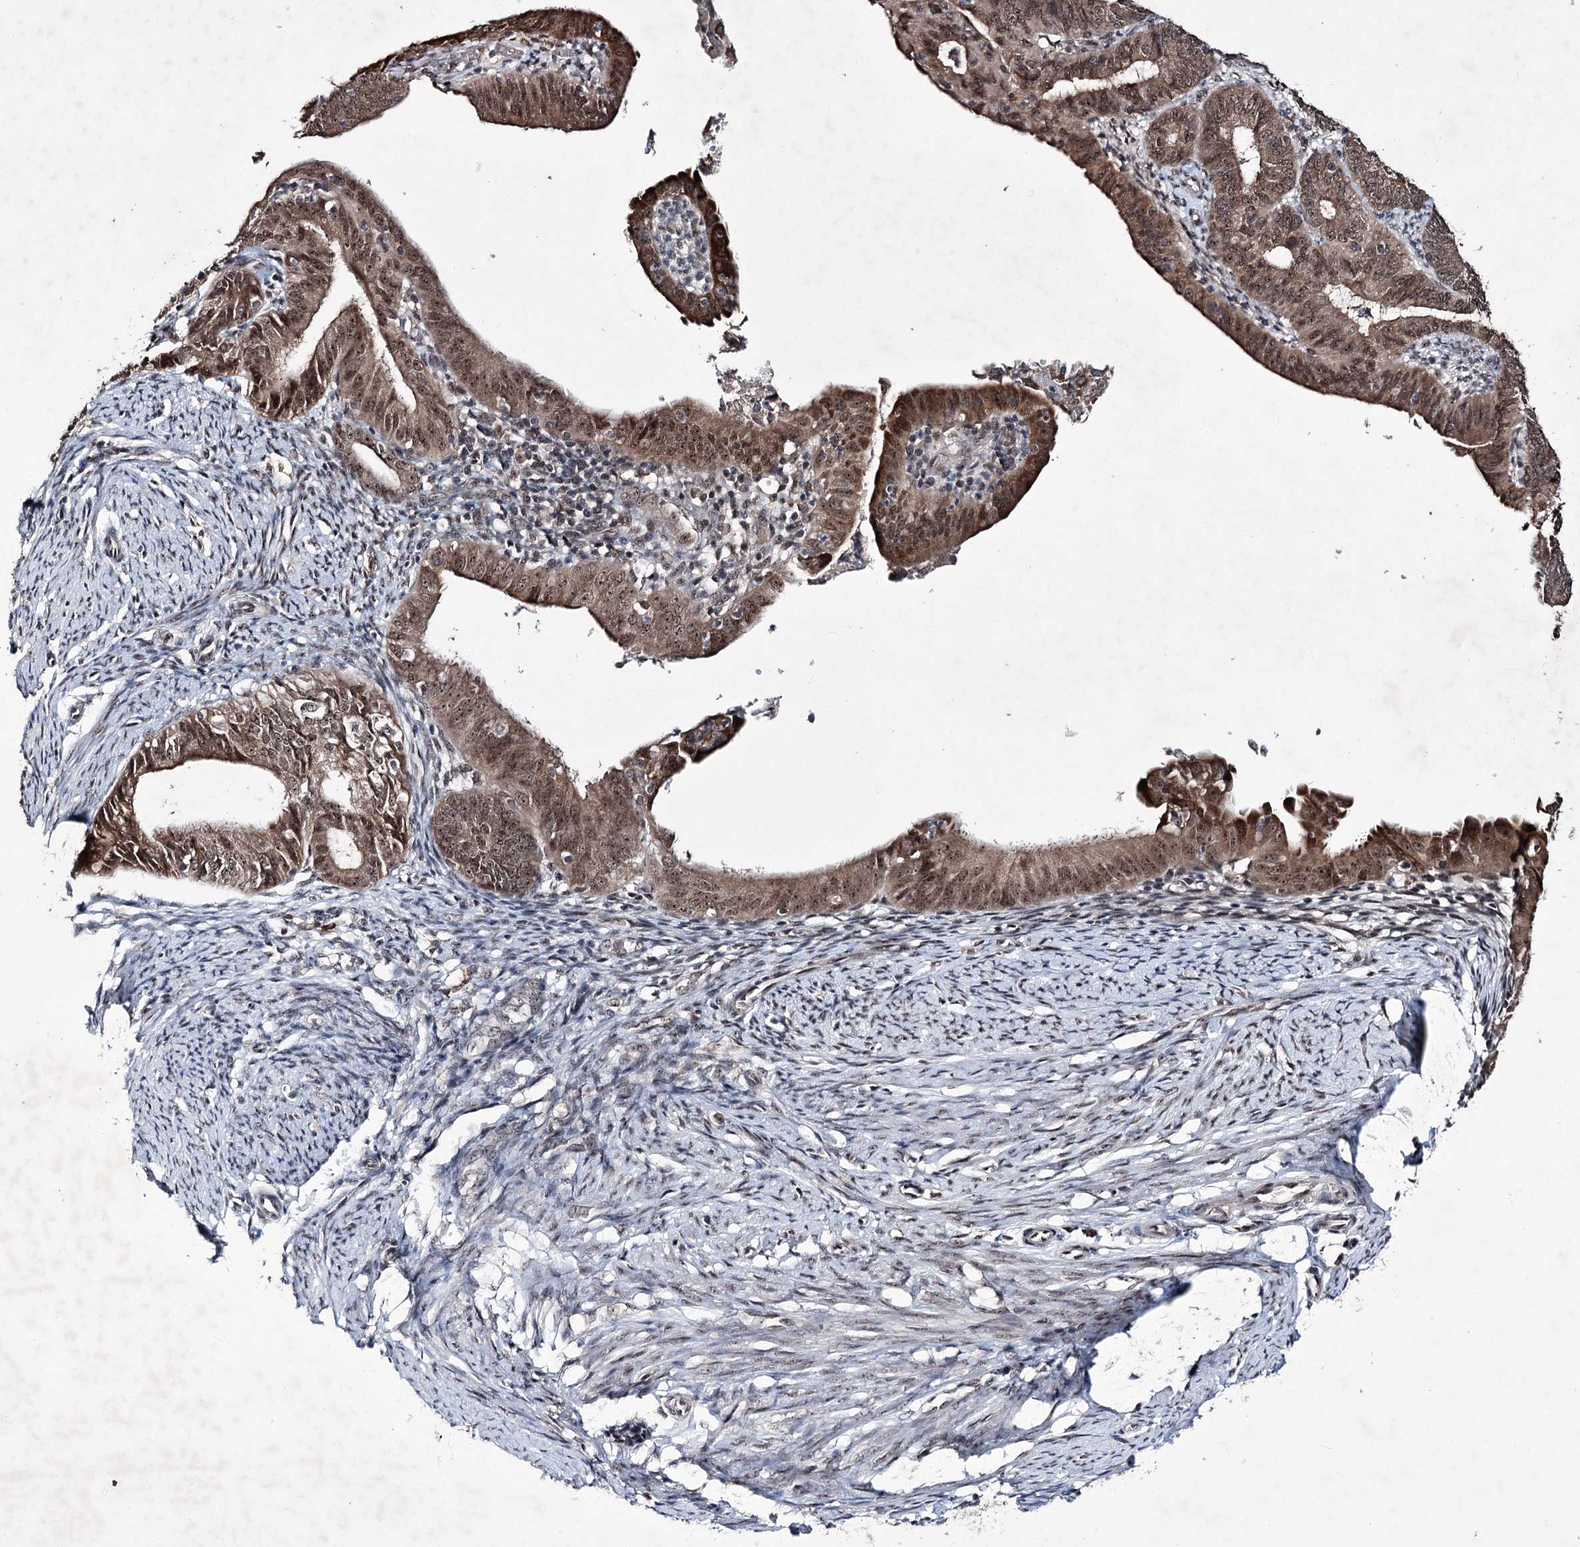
{"staining": {"intensity": "moderate", "quantity": ">75%", "location": "cytoplasmic/membranous,nuclear"}, "tissue": "endometrial cancer", "cell_type": "Tumor cells", "image_type": "cancer", "snomed": [{"axis": "morphology", "description": "Adenocarcinoma, NOS"}, {"axis": "topography", "description": "Endometrium"}], "caption": "A brown stain labels moderate cytoplasmic/membranous and nuclear staining of a protein in human adenocarcinoma (endometrial) tumor cells. The staining was performed using DAB to visualize the protein expression in brown, while the nuclei were stained in blue with hematoxylin (Magnification: 20x).", "gene": "VGLL4", "patient": {"sex": "female", "age": 51}}